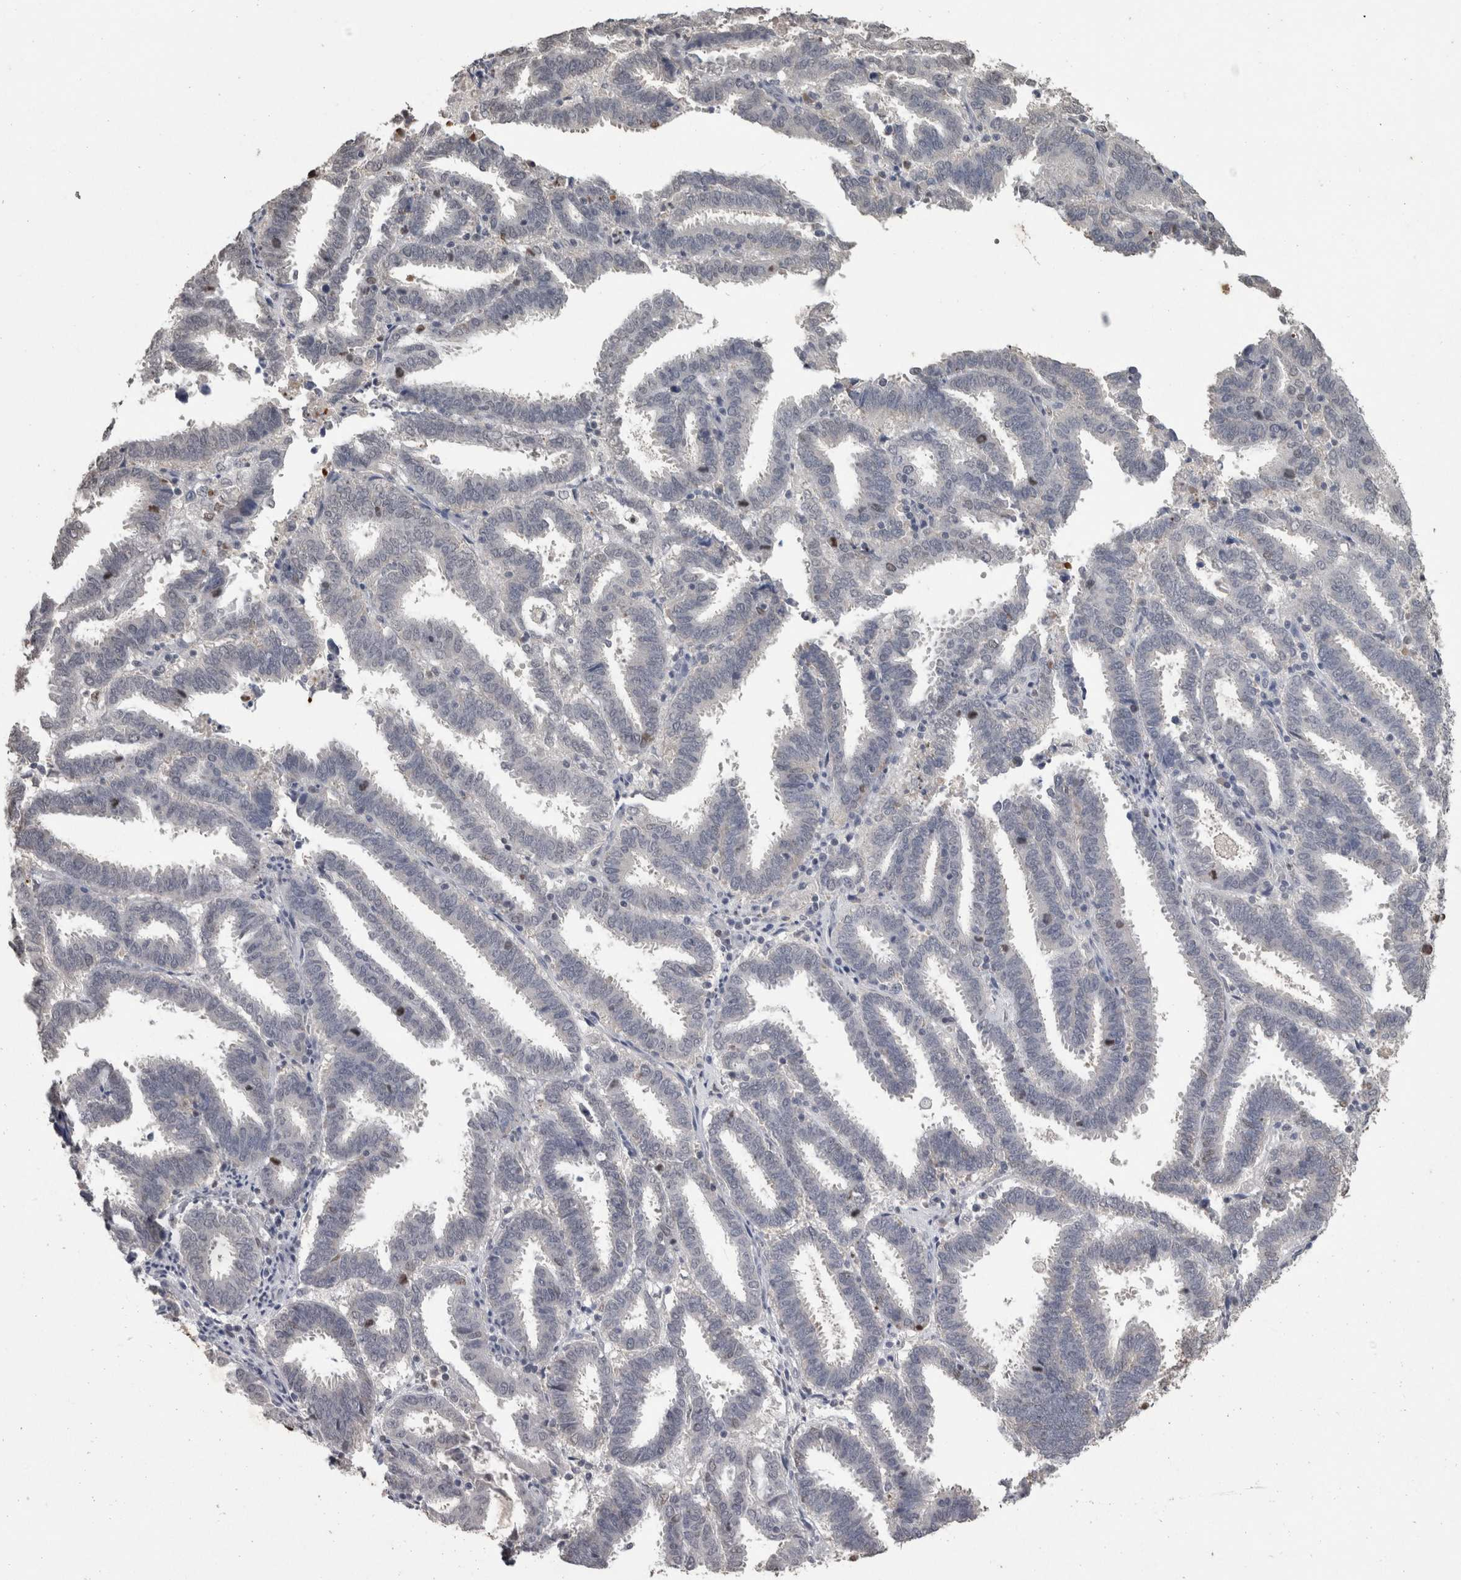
{"staining": {"intensity": "negative", "quantity": "none", "location": "none"}, "tissue": "endometrial cancer", "cell_type": "Tumor cells", "image_type": "cancer", "snomed": [{"axis": "morphology", "description": "Adenocarcinoma, NOS"}, {"axis": "topography", "description": "Uterus"}], "caption": "Endometrial cancer was stained to show a protein in brown. There is no significant staining in tumor cells. The staining was performed using DAB to visualize the protein expression in brown, while the nuclei were stained in blue with hematoxylin (Magnification: 20x).", "gene": "DDX17", "patient": {"sex": "female", "age": 83}}